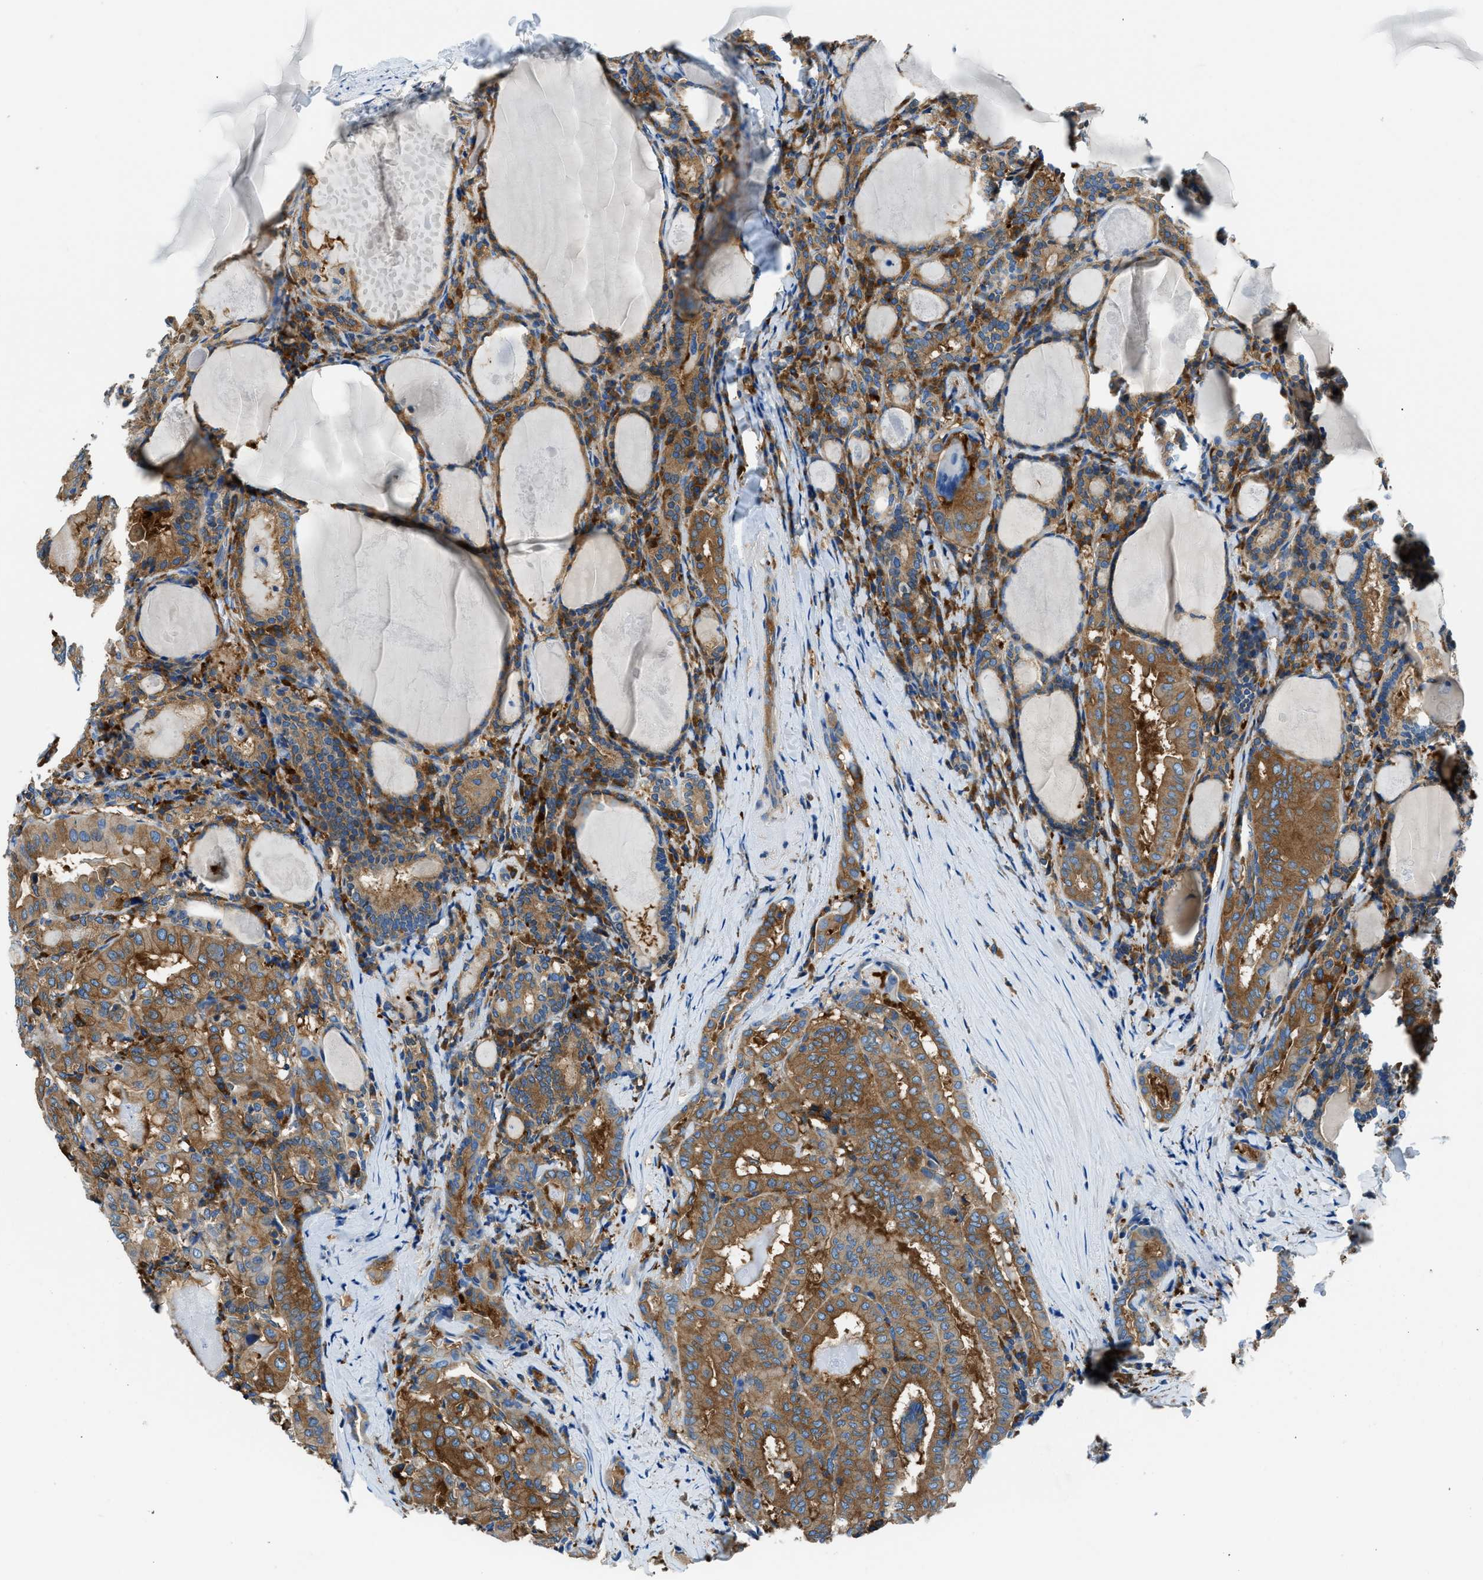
{"staining": {"intensity": "moderate", "quantity": ">75%", "location": "cytoplasmic/membranous"}, "tissue": "thyroid cancer", "cell_type": "Tumor cells", "image_type": "cancer", "snomed": [{"axis": "morphology", "description": "Papillary adenocarcinoma, NOS"}, {"axis": "topography", "description": "Thyroid gland"}], "caption": "Human thyroid cancer (papillary adenocarcinoma) stained with a brown dye displays moderate cytoplasmic/membranous positive staining in about >75% of tumor cells.", "gene": "SARS1", "patient": {"sex": "female", "age": 42}}